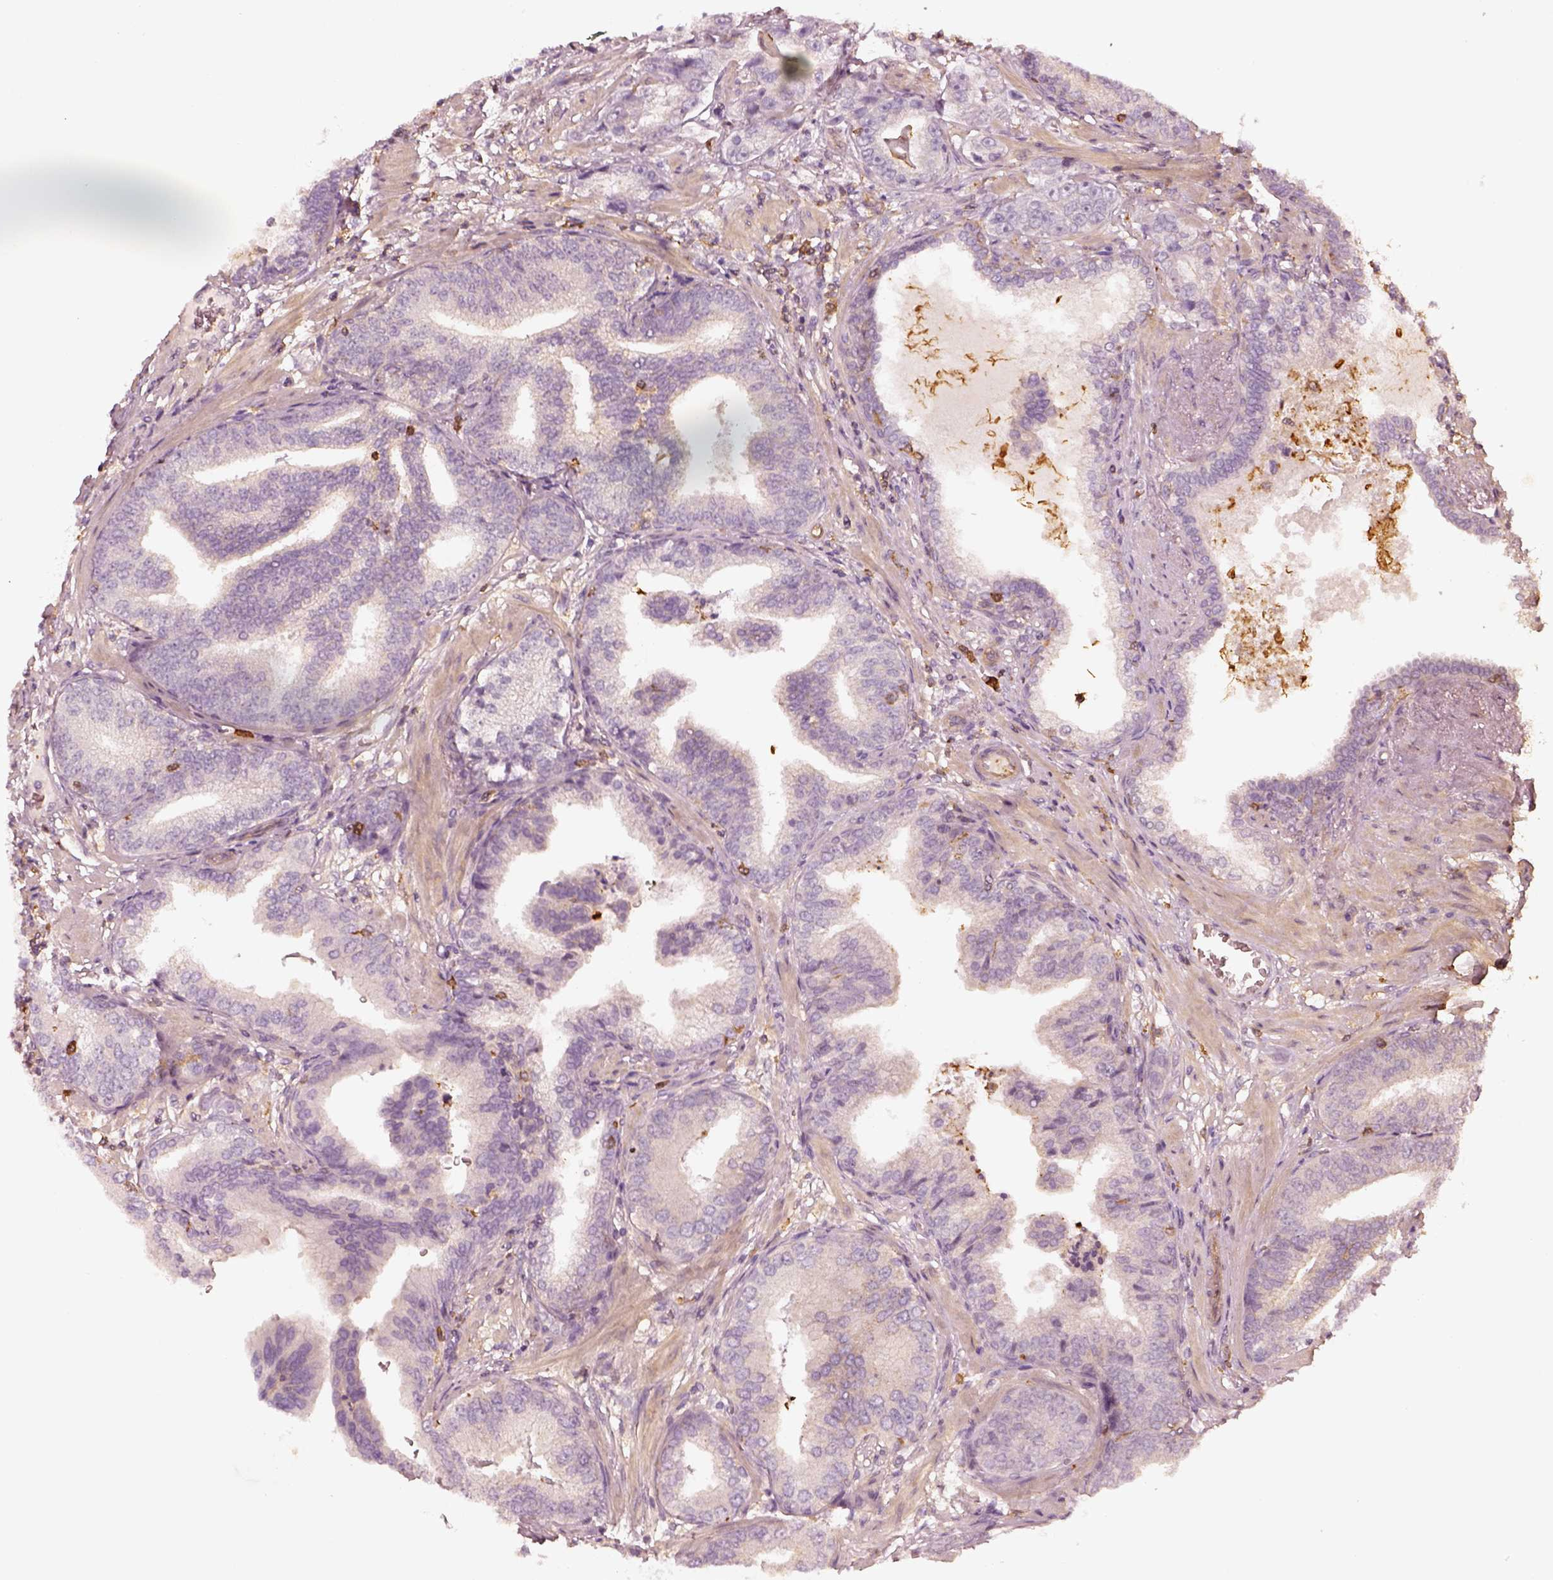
{"staining": {"intensity": "negative", "quantity": "none", "location": "none"}, "tissue": "prostate cancer", "cell_type": "Tumor cells", "image_type": "cancer", "snomed": [{"axis": "morphology", "description": "Adenocarcinoma, NOS"}, {"axis": "topography", "description": "Prostate"}], "caption": "Prostate cancer stained for a protein using immunohistochemistry shows no expression tumor cells.", "gene": "ZYX", "patient": {"sex": "male", "age": 64}}